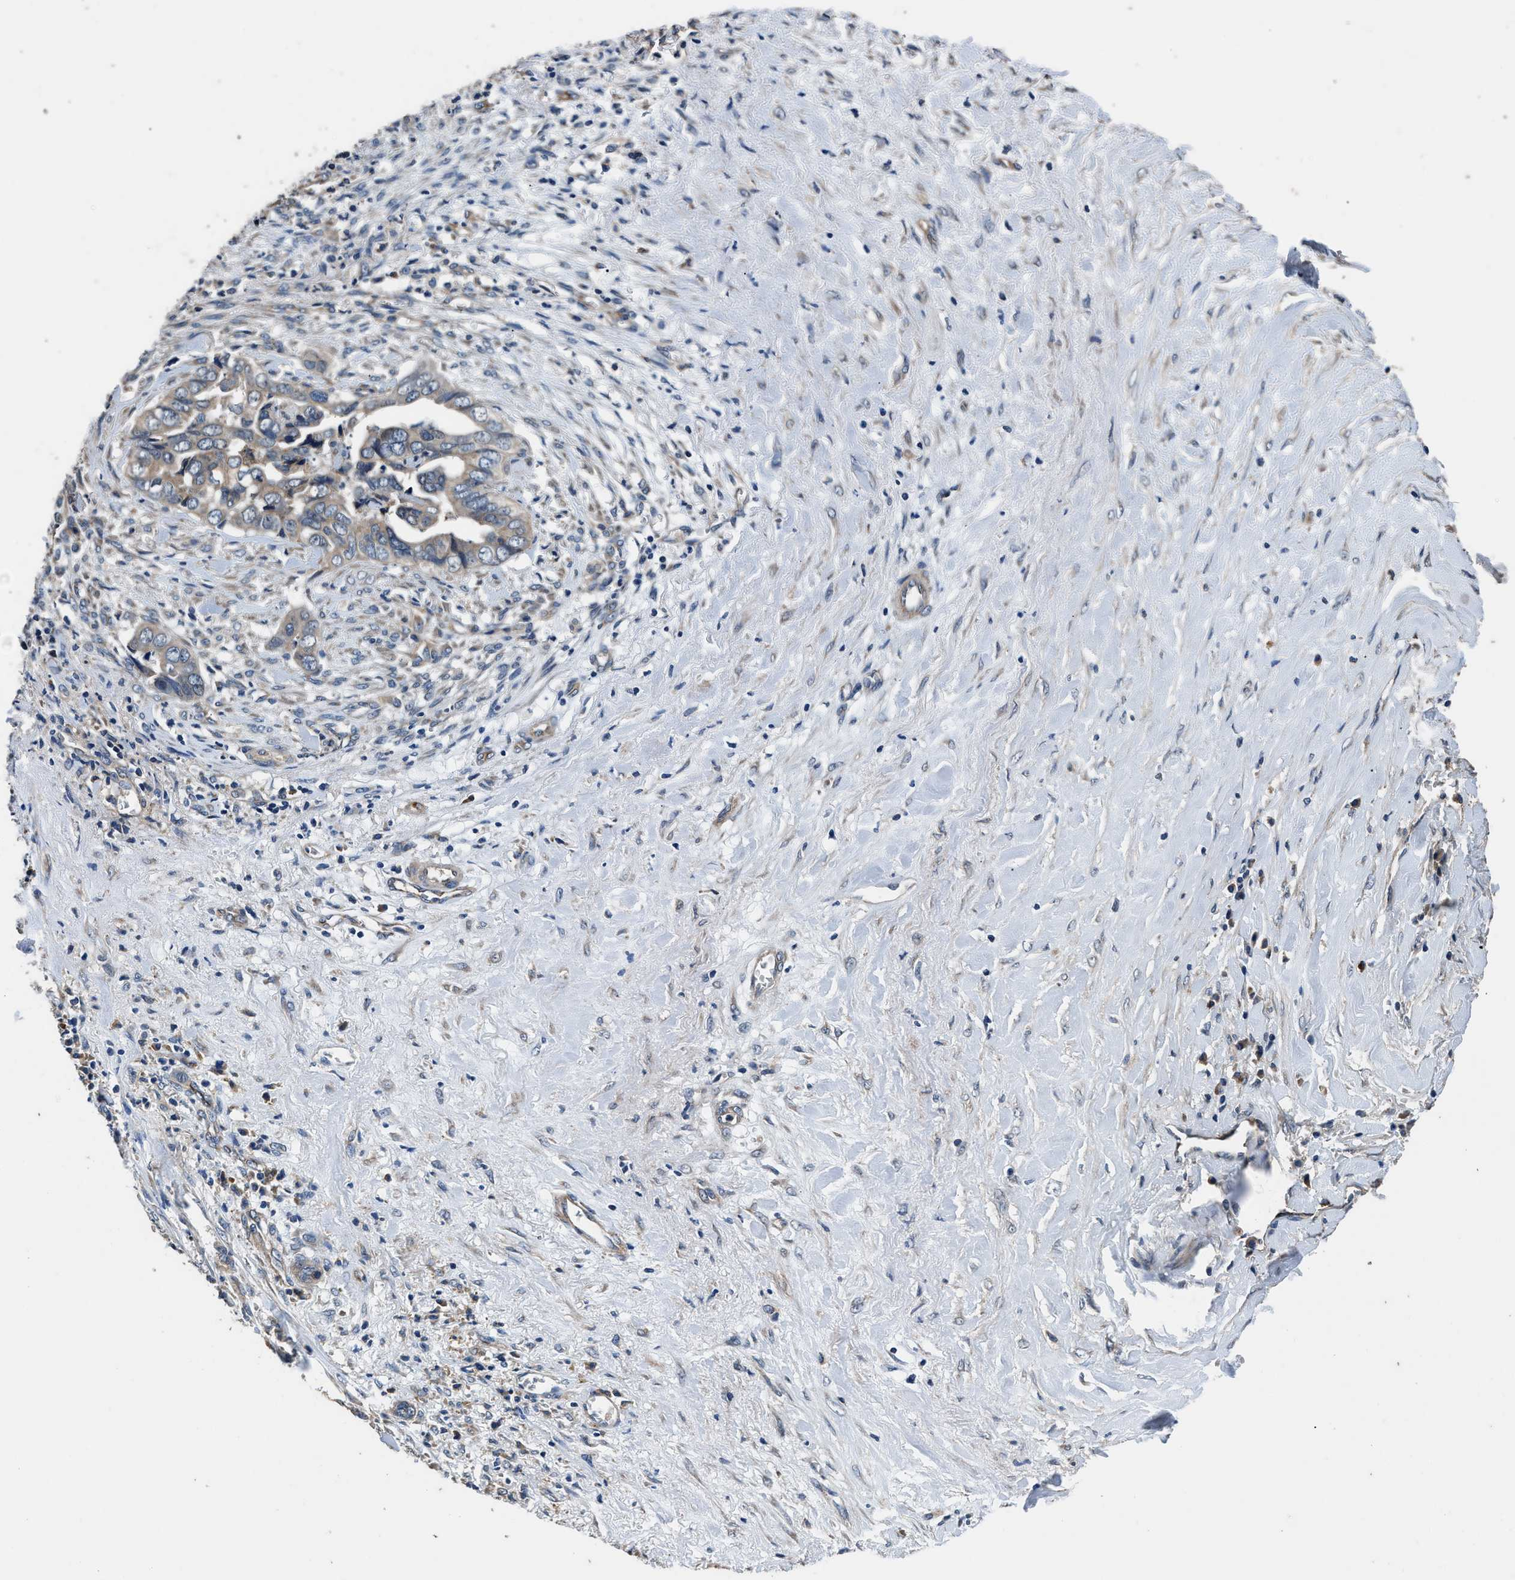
{"staining": {"intensity": "weak", "quantity": "25%-75%", "location": "cytoplasmic/membranous"}, "tissue": "liver cancer", "cell_type": "Tumor cells", "image_type": "cancer", "snomed": [{"axis": "morphology", "description": "Cholangiocarcinoma"}, {"axis": "topography", "description": "Liver"}], "caption": "Immunohistochemistry (IHC) photomicrograph of liver cancer (cholangiocarcinoma) stained for a protein (brown), which demonstrates low levels of weak cytoplasmic/membranous positivity in approximately 25%-75% of tumor cells.", "gene": "DHRS7B", "patient": {"sex": "female", "age": 79}}